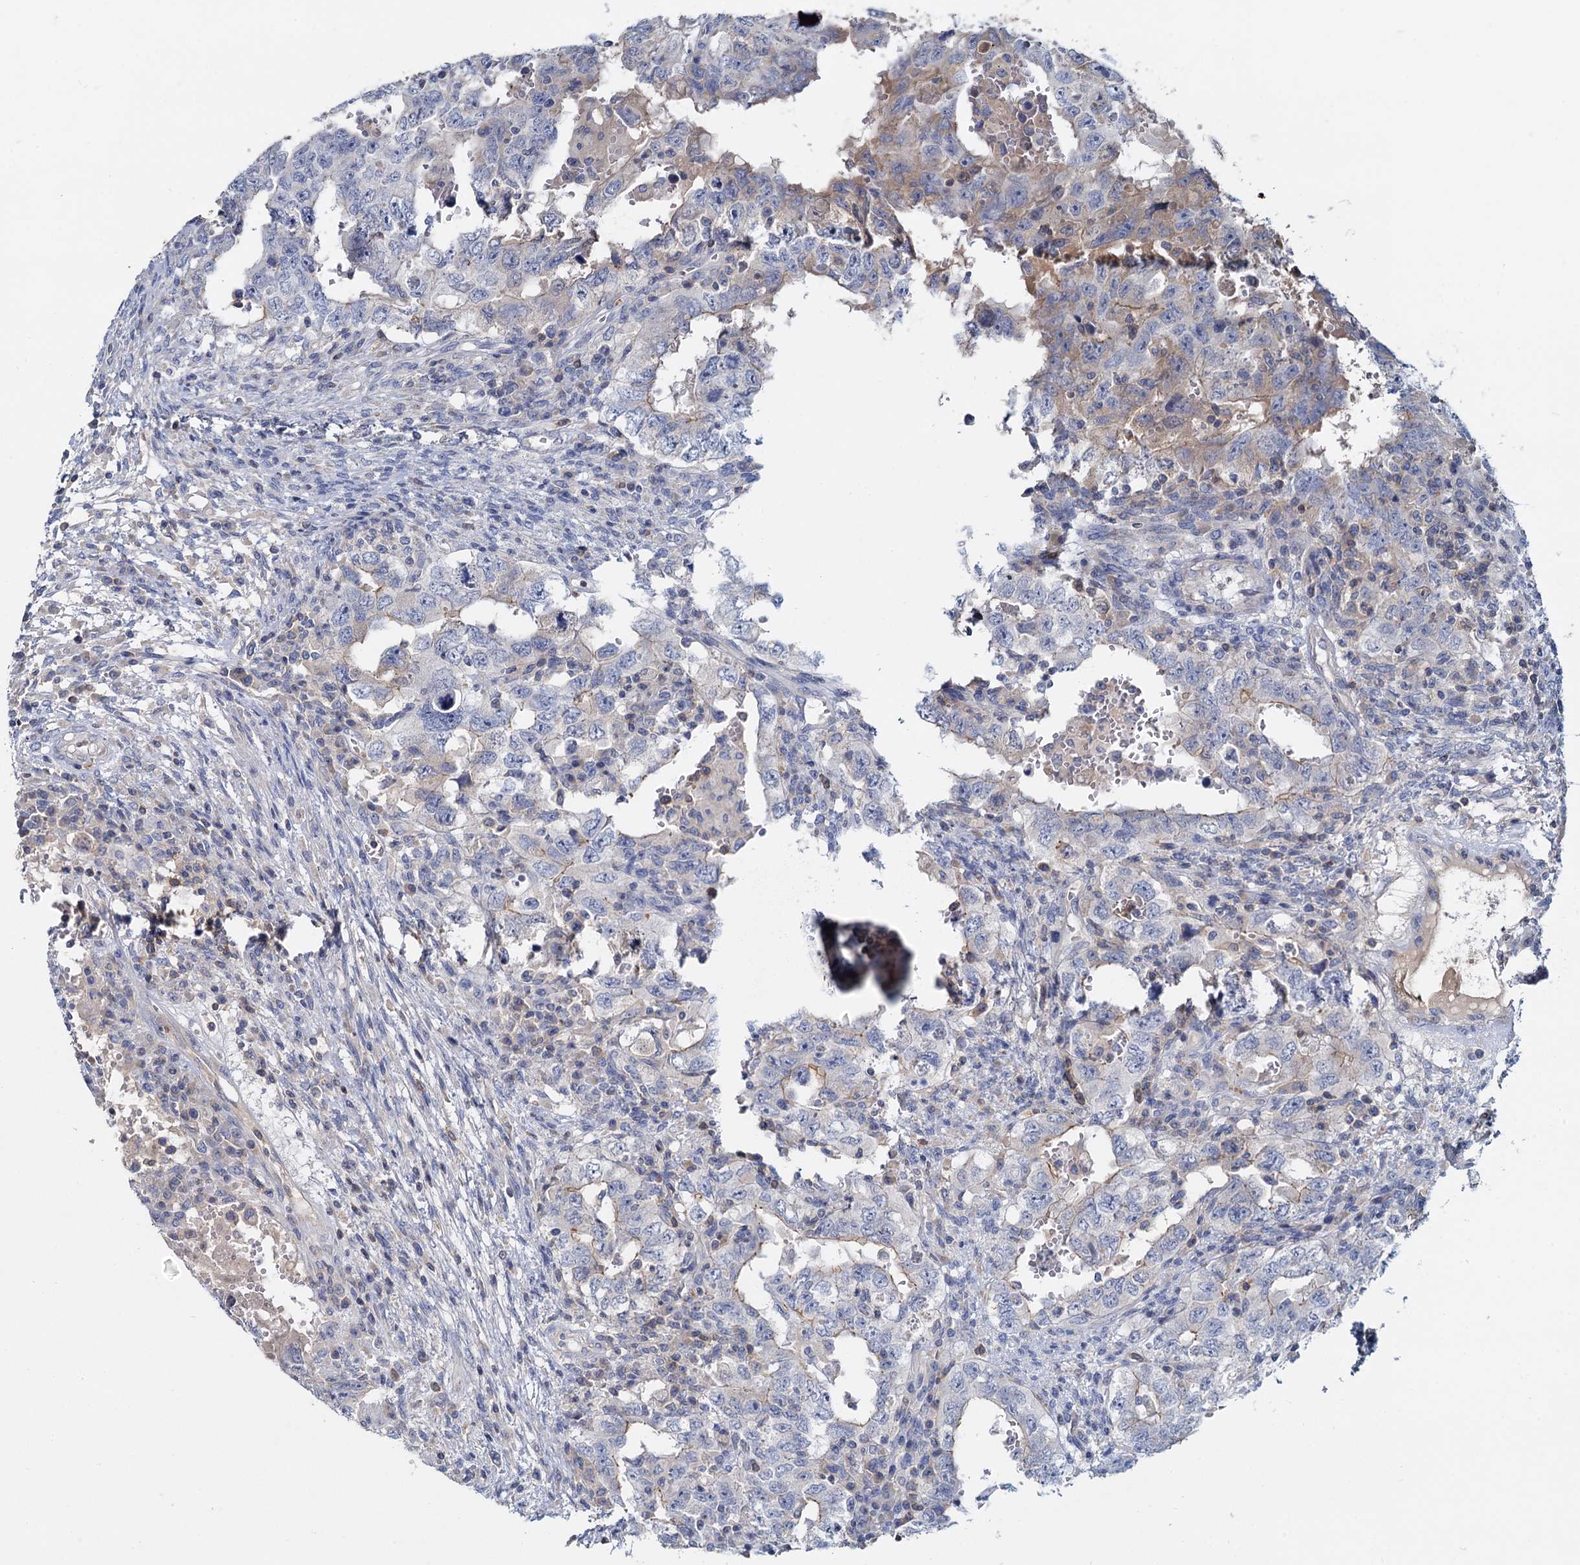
{"staining": {"intensity": "weak", "quantity": "<25%", "location": "cytoplasmic/membranous"}, "tissue": "testis cancer", "cell_type": "Tumor cells", "image_type": "cancer", "snomed": [{"axis": "morphology", "description": "Carcinoma, Embryonal, NOS"}, {"axis": "topography", "description": "Testis"}], "caption": "Immunohistochemistry photomicrograph of neoplastic tissue: human embryonal carcinoma (testis) stained with DAB (3,3'-diaminobenzidine) exhibits no significant protein positivity in tumor cells.", "gene": "ACSM3", "patient": {"sex": "male", "age": 26}}